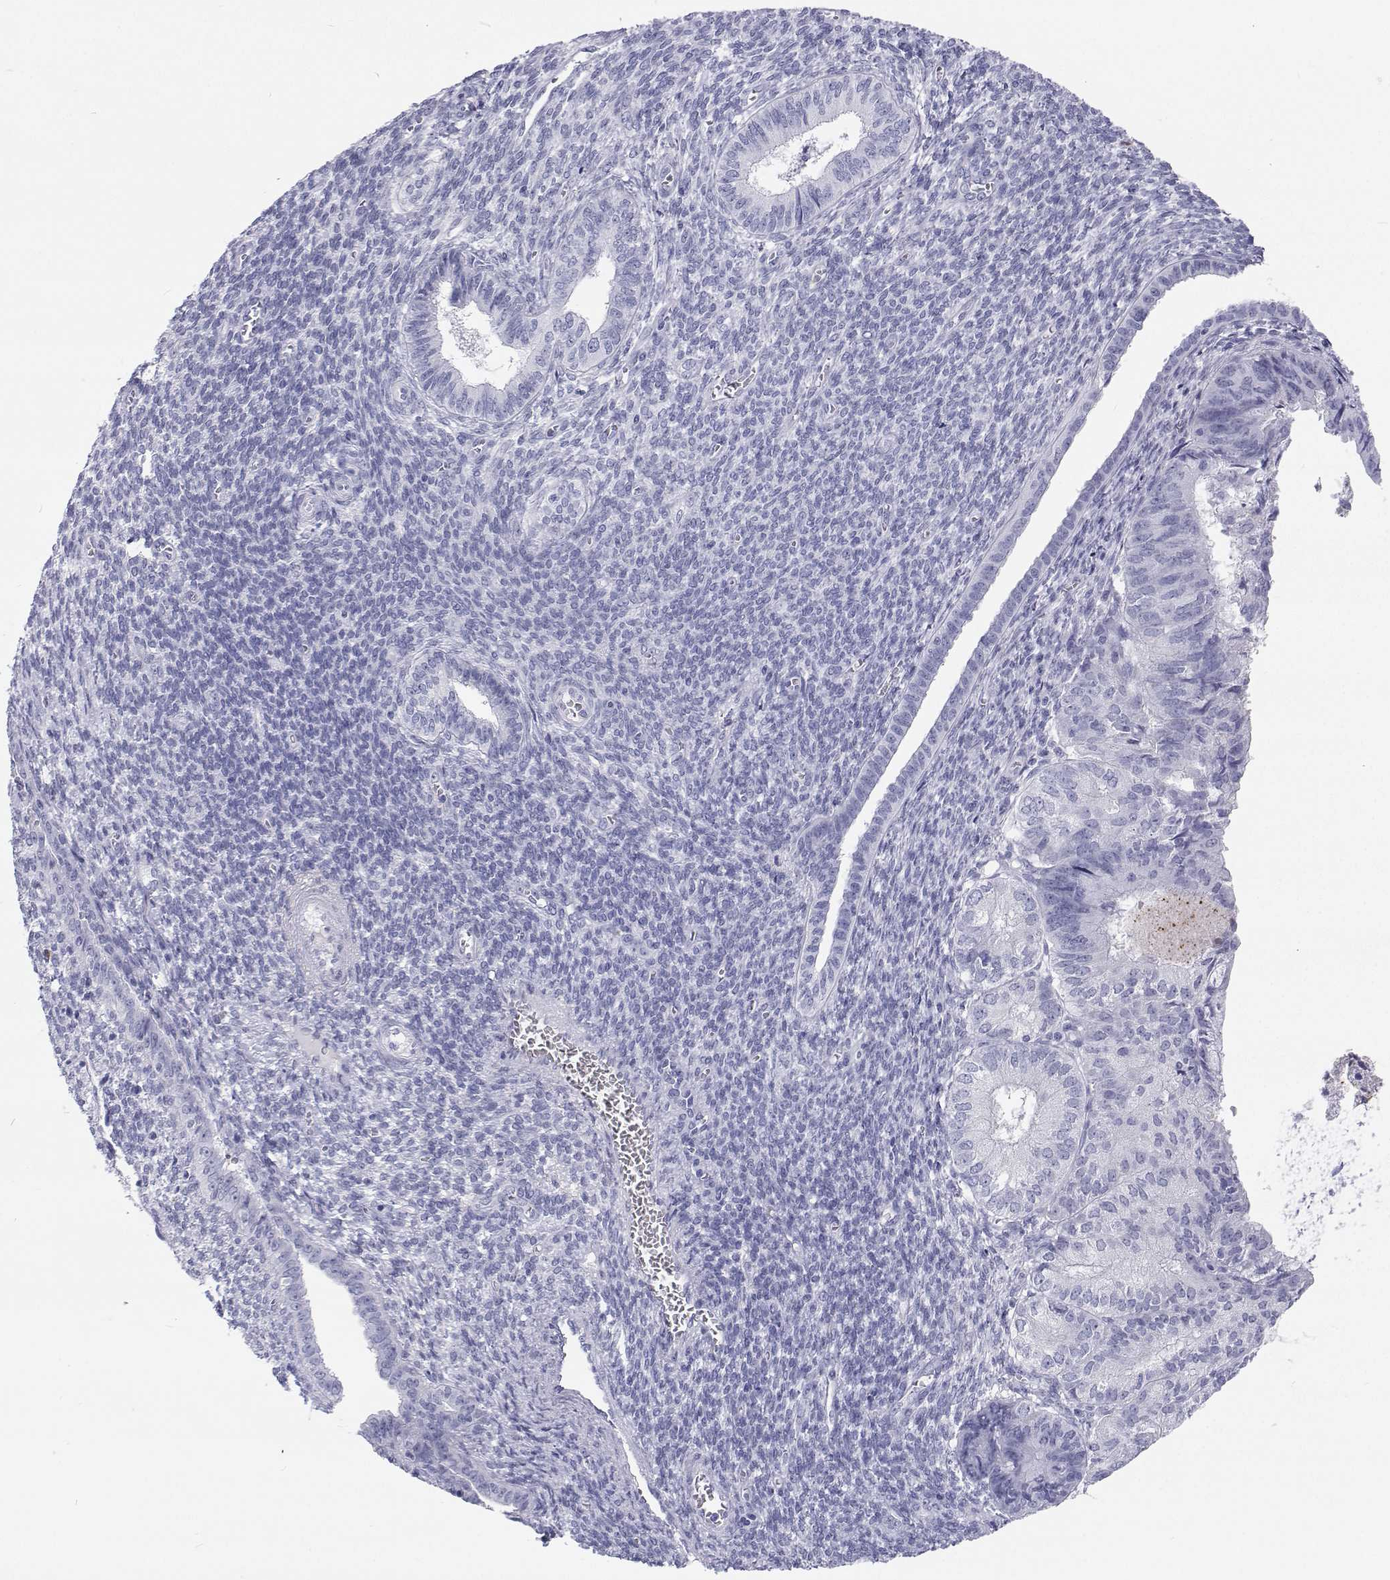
{"staining": {"intensity": "negative", "quantity": "none", "location": "none"}, "tissue": "endometrial cancer", "cell_type": "Tumor cells", "image_type": "cancer", "snomed": [{"axis": "morphology", "description": "Adenocarcinoma, NOS"}, {"axis": "topography", "description": "Endometrium"}], "caption": "High power microscopy image of an immunohistochemistry histopathology image of endometrial cancer (adenocarcinoma), revealing no significant positivity in tumor cells.", "gene": "SFTPB", "patient": {"sex": "female", "age": 86}}